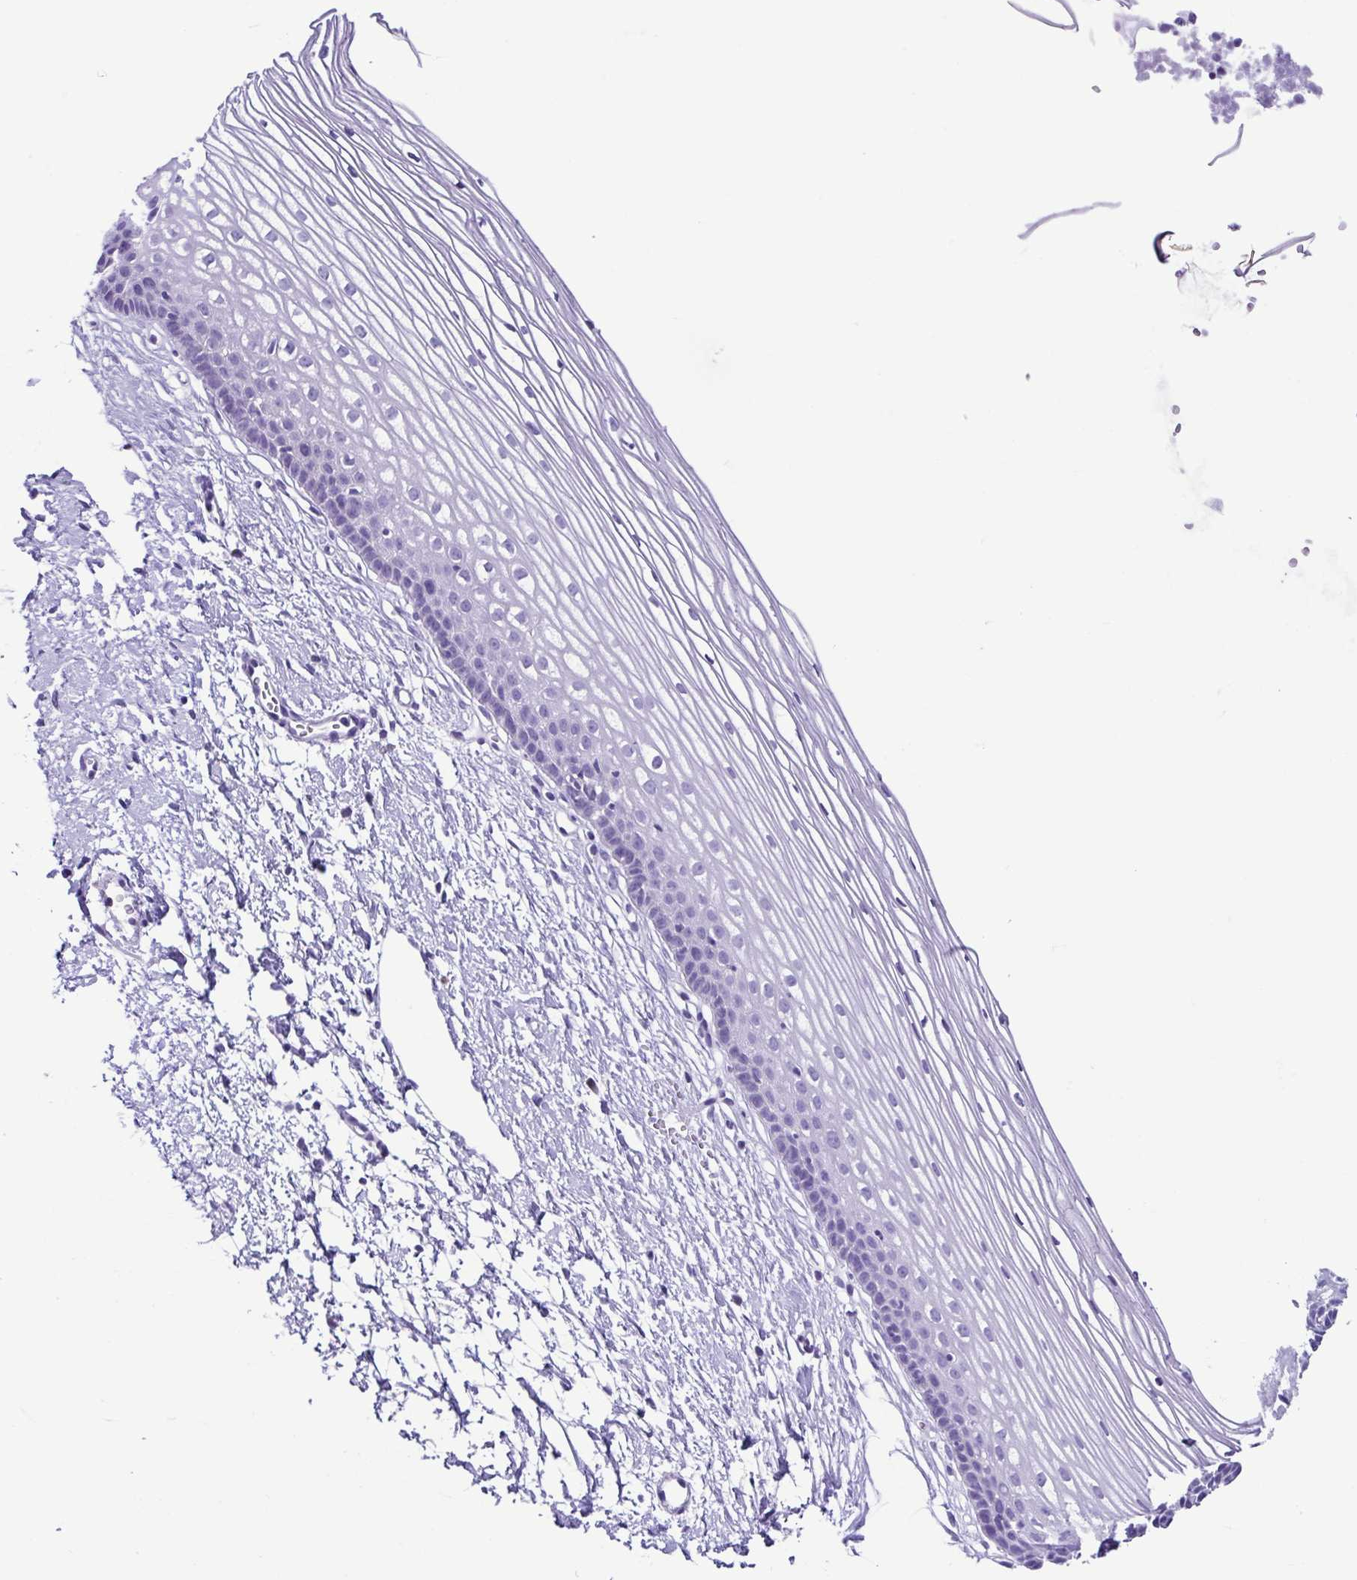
{"staining": {"intensity": "negative", "quantity": "none", "location": "none"}, "tissue": "cervix", "cell_type": "Glandular cells", "image_type": "normal", "snomed": [{"axis": "morphology", "description": "Normal tissue, NOS"}, {"axis": "topography", "description": "Cervix"}], "caption": "Cervix was stained to show a protein in brown. There is no significant positivity in glandular cells. Nuclei are stained in blue.", "gene": "ACTRT3", "patient": {"sex": "female", "age": 40}}